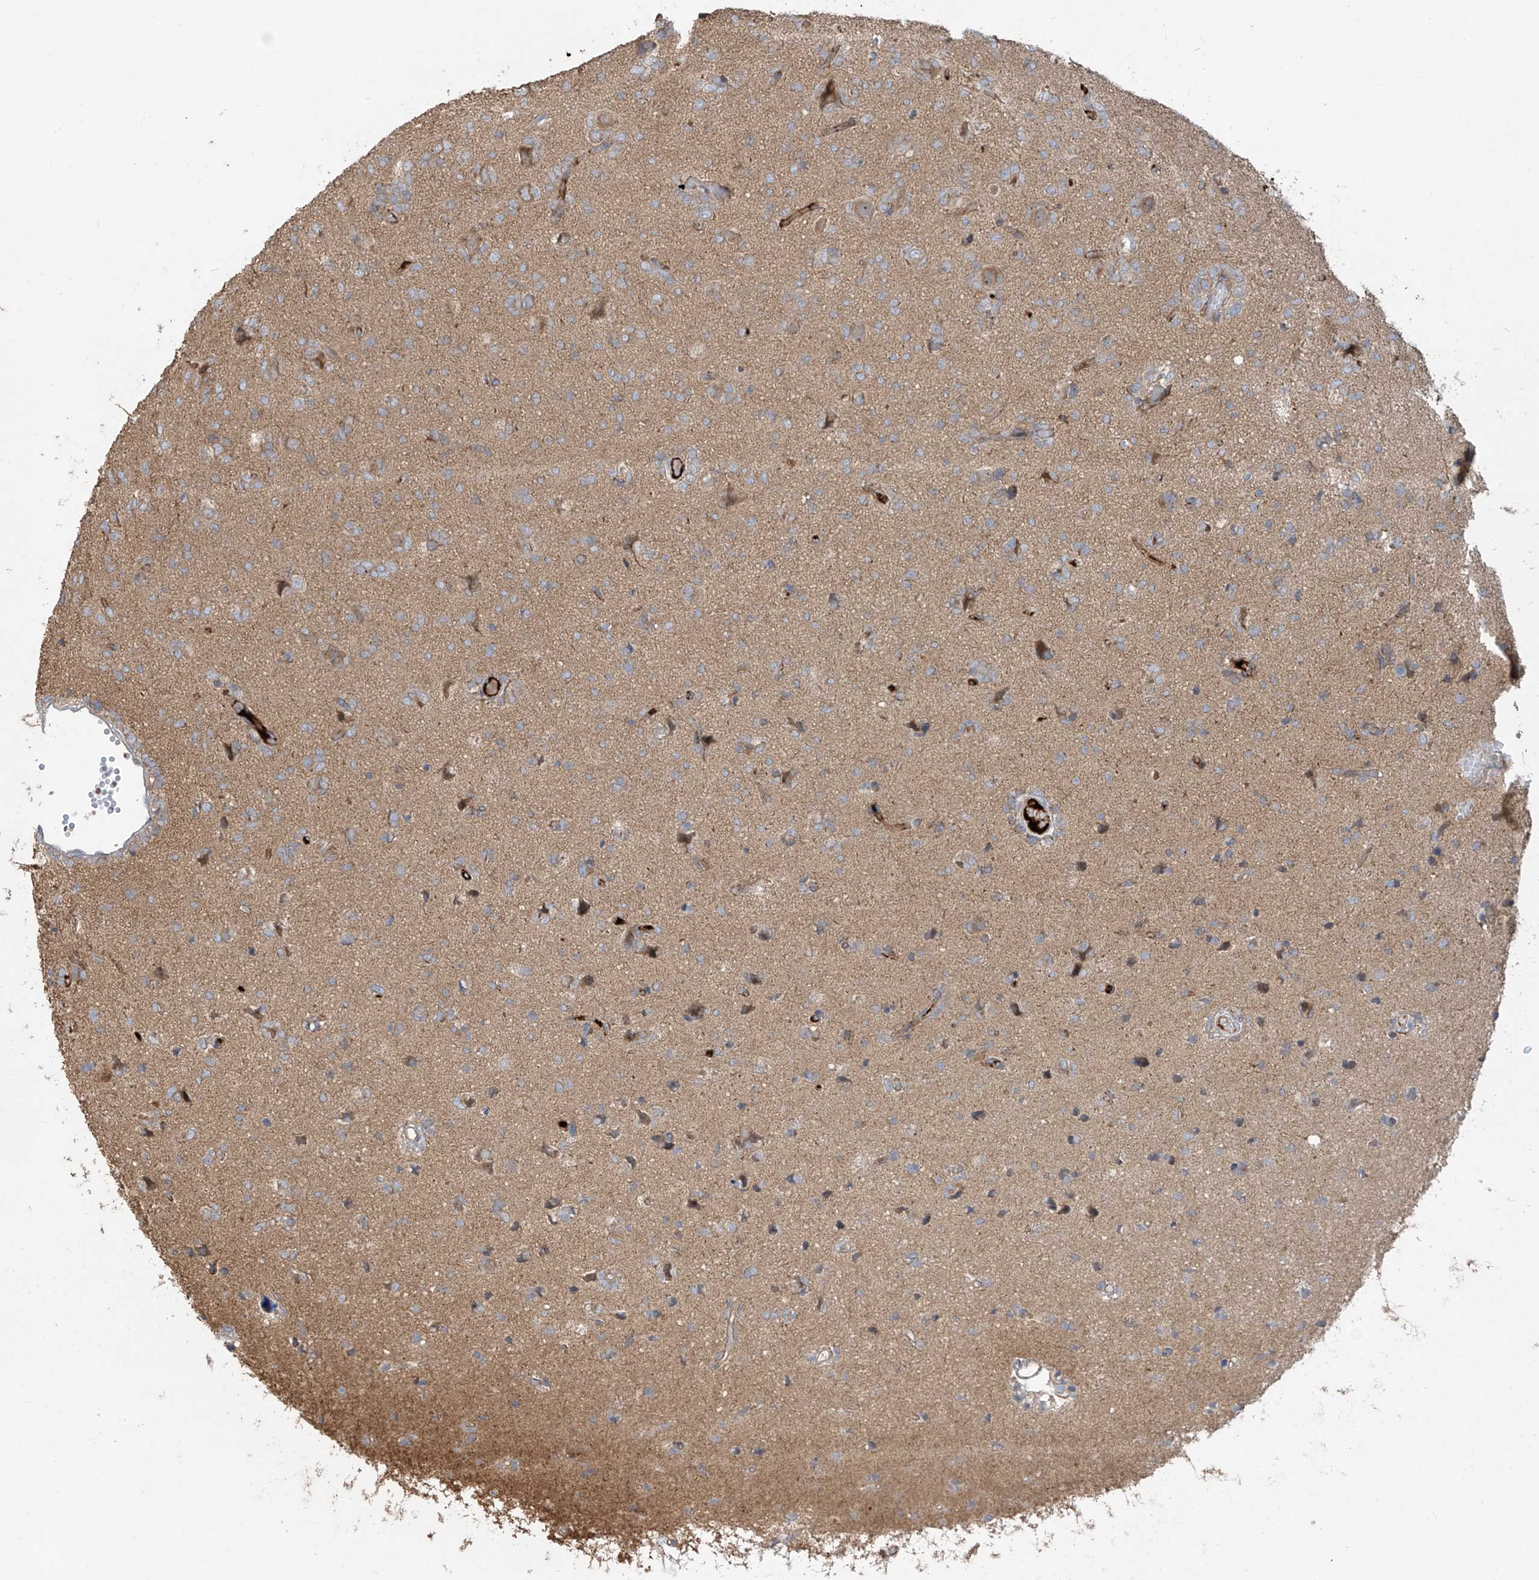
{"staining": {"intensity": "weak", "quantity": ">75%", "location": "cytoplasmic/membranous"}, "tissue": "glioma", "cell_type": "Tumor cells", "image_type": "cancer", "snomed": [{"axis": "morphology", "description": "Glioma, malignant, High grade"}, {"axis": "topography", "description": "Brain"}], "caption": "Protein staining demonstrates weak cytoplasmic/membranous positivity in about >75% of tumor cells in high-grade glioma (malignant). The protein of interest is stained brown, and the nuclei are stained in blue (DAB IHC with brightfield microscopy, high magnification).", "gene": "ABTB1", "patient": {"sex": "female", "age": 59}}